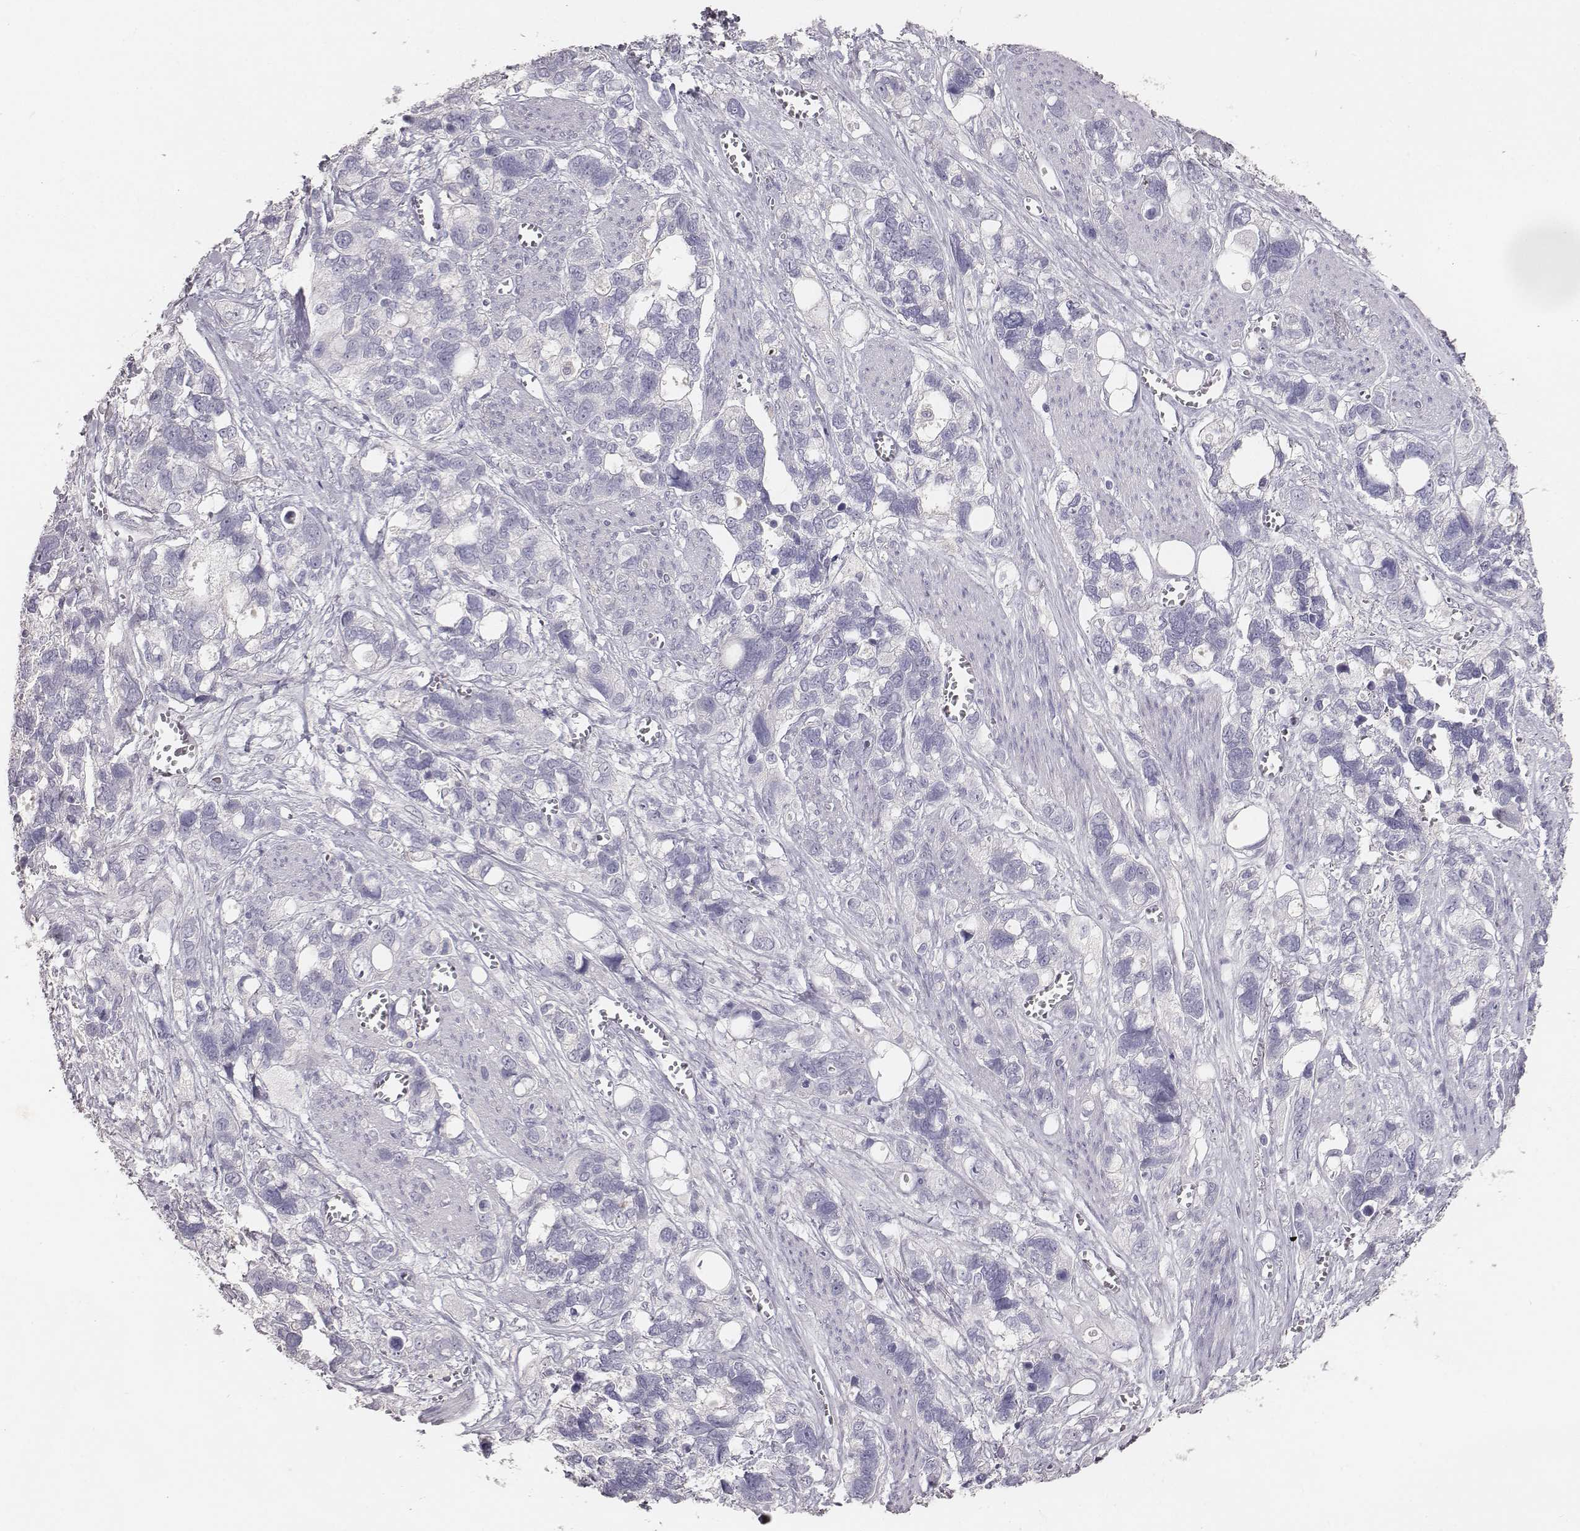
{"staining": {"intensity": "negative", "quantity": "none", "location": "none"}, "tissue": "stomach cancer", "cell_type": "Tumor cells", "image_type": "cancer", "snomed": [{"axis": "morphology", "description": "Adenocarcinoma, NOS"}, {"axis": "topography", "description": "Stomach, upper"}], "caption": "A high-resolution histopathology image shows immunohistochemistry staining of stomach cancer, which displays no significant expression in tumor cells.", "gene": "MYH6", "patient": {"sex": "female", "age": 81}}